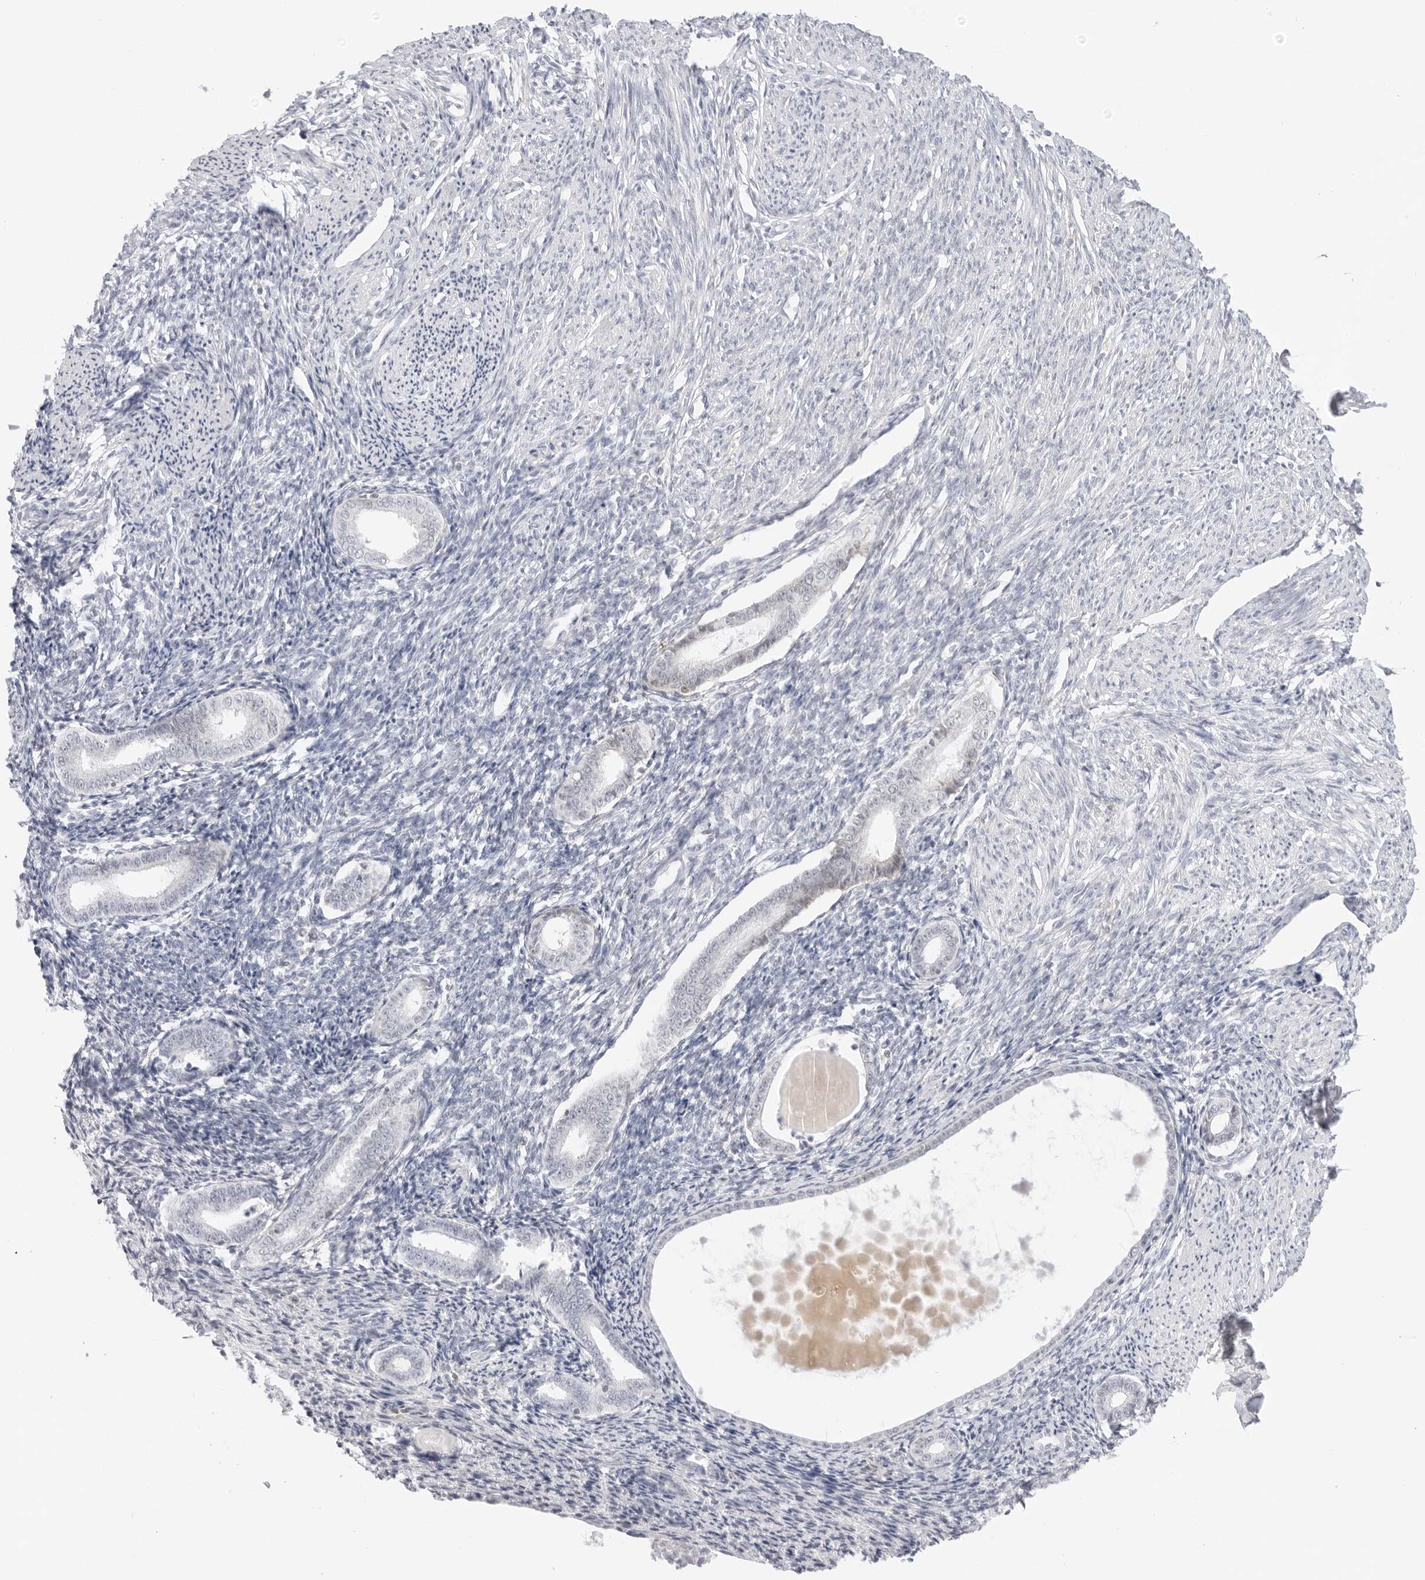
{"staining": {"intensity": "negative", "quantity": "none", "location": "none"}, "tissue": "endometrium", "cell_type": "Cells in endometrial stroma", "image_type": "normal", "snomed": [{"axis": "morphology", "description": "Normal tissue, NOS"}, {"axis": "topography", "description": "Endometrium"}], "caption": "Protein analysis of unremarkable endometrium displays no significant staining in cells in endometrial stroma.", "gene": "TNFRSF14", "patient": {"sex": "female", "age": 56}}